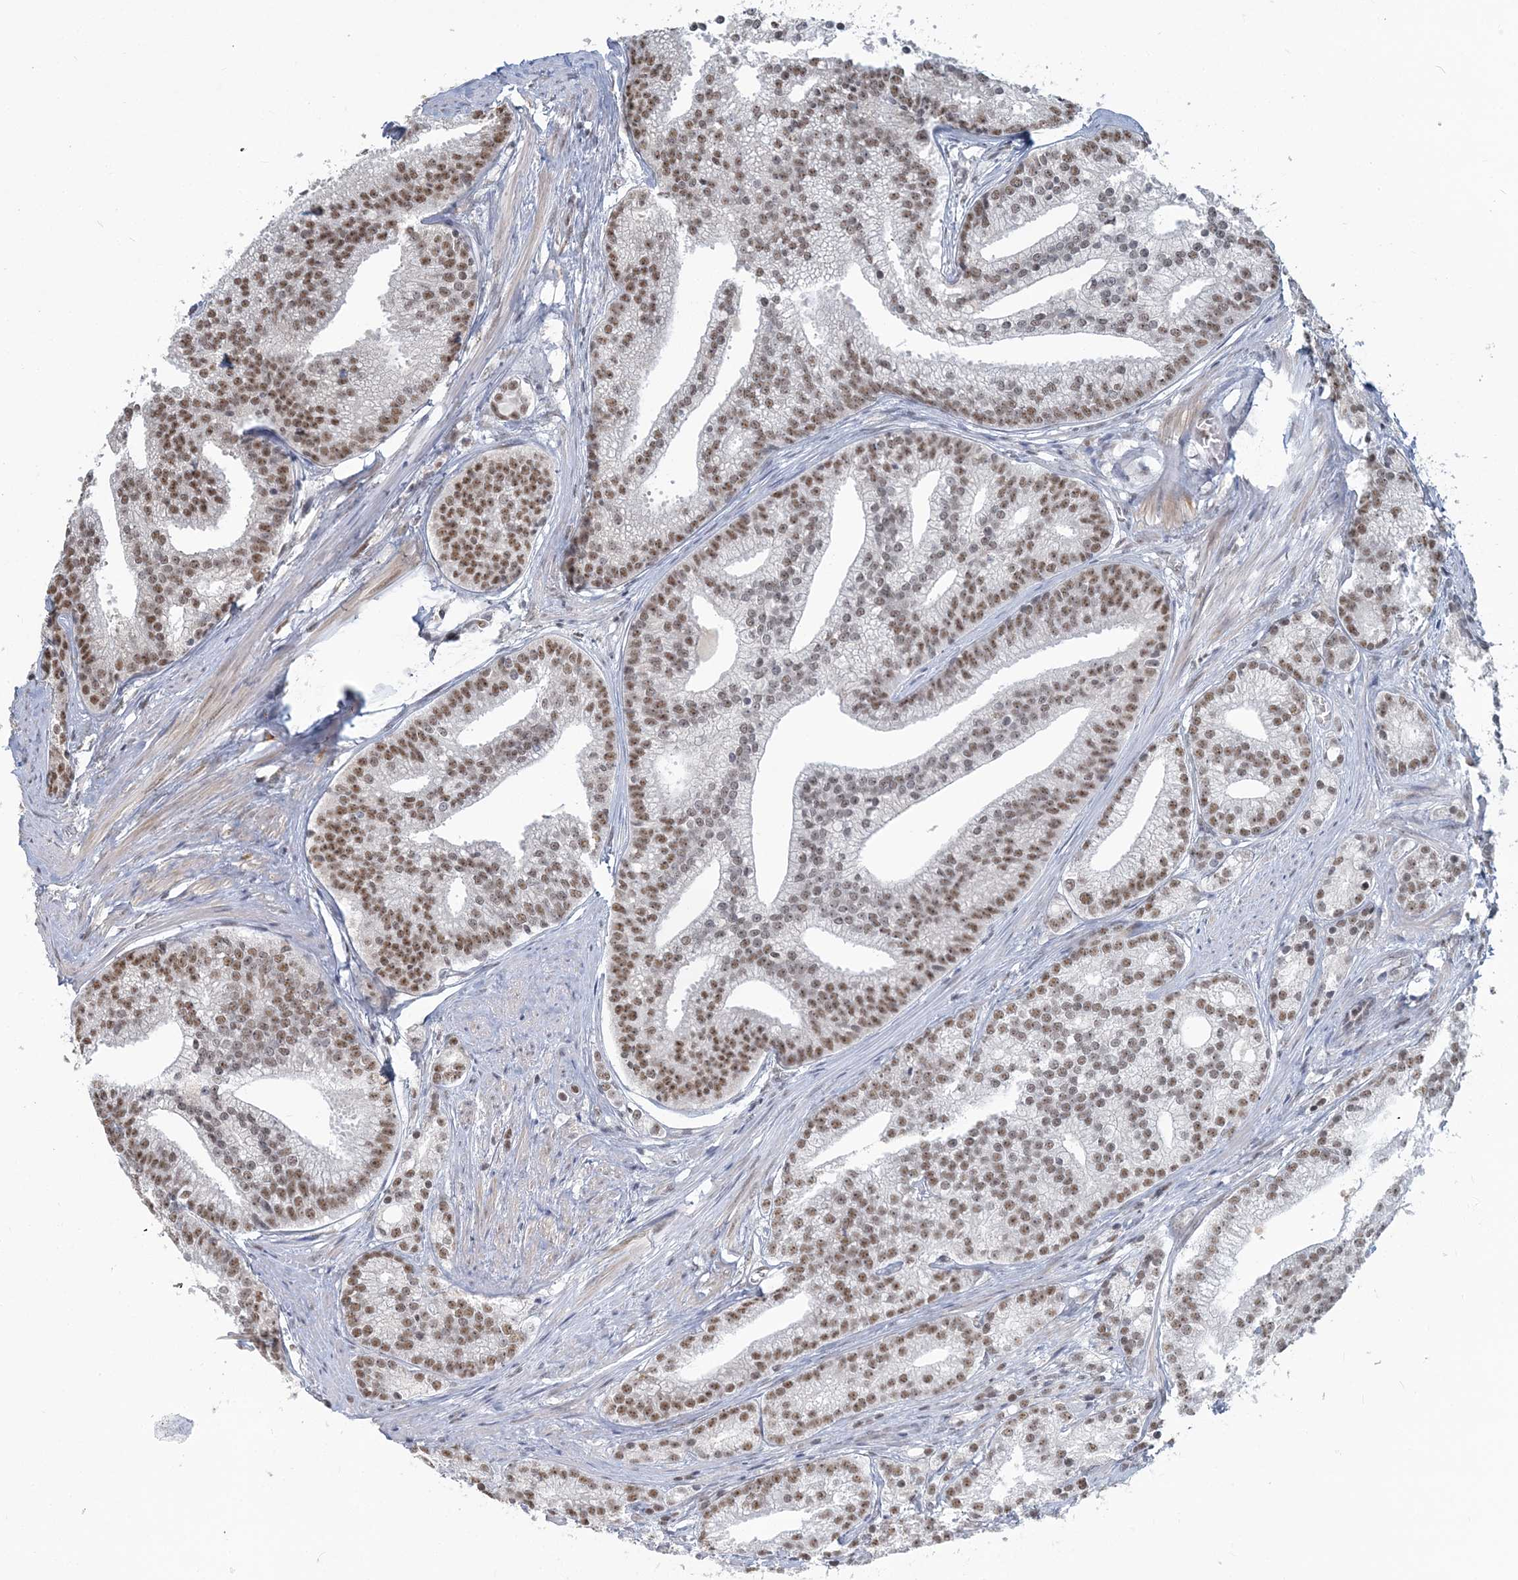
{"staining": {"intensity": "moderate", "quantity": ">75%", "location": "nuclear"}, "tissue": "prostate cancer", "cell_type": "Tumor cells", "image_type": "cancer", "snomed": [{"axis": "morphology", "description": "Adenocarcinoma, Low grade"}, {"axis": "topography", "description": "Prostate"}], "caption": "Immunohistochemistry (IHC) photomicrograph of prostate cancer stained for a protein (brown), which reveals medium levels of moderate nuclear staining in approximately >75% of tumor cells.", "gene": "PLRG1", "patient": {"sex": "male", "age": 71}}